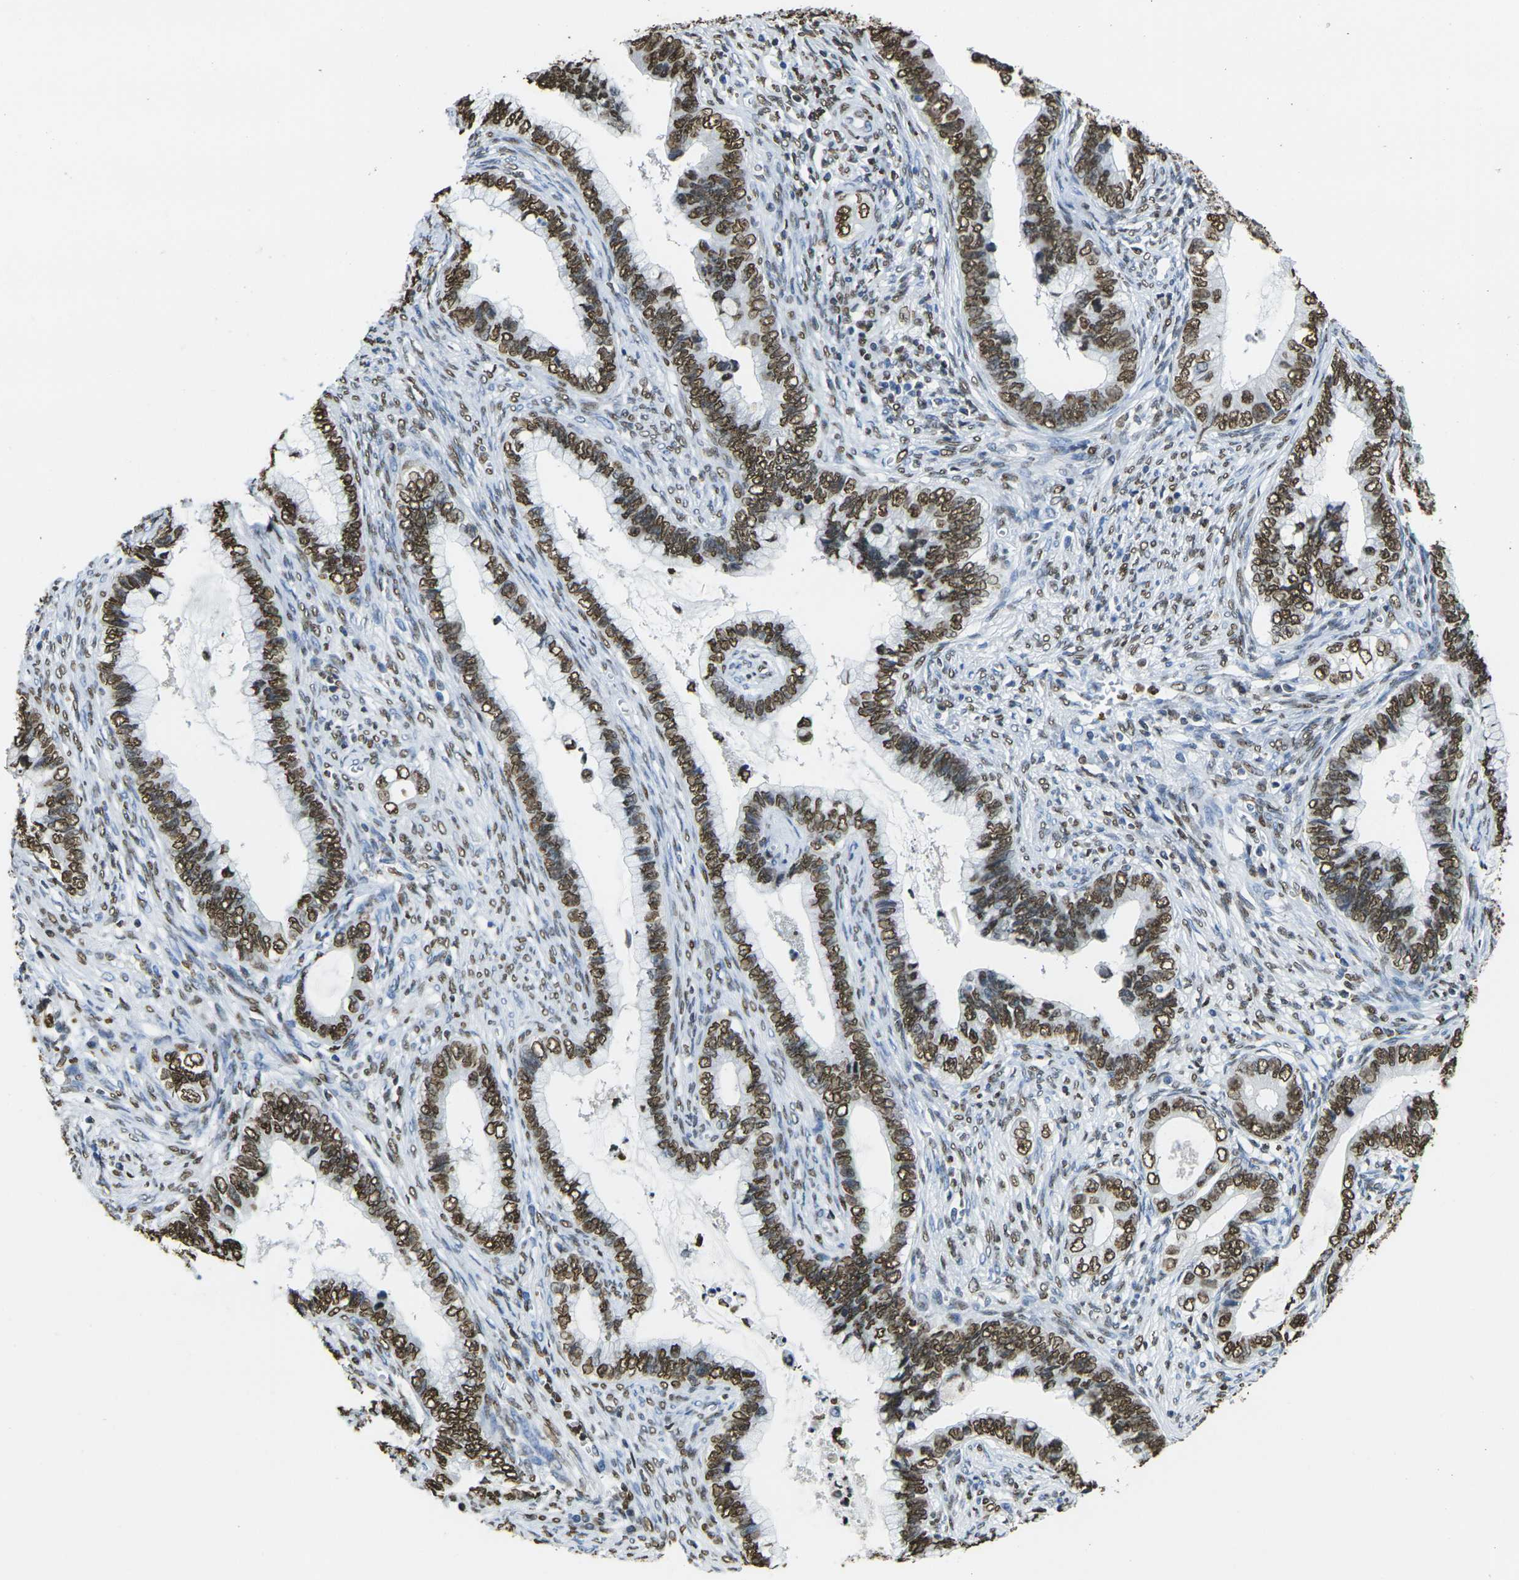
{"staining": {"intensity": "strong", "quantity": ">75%", "location": "nuclear"}, "tissue": "cervical cancer", "cell_type": "Tumor cells", "image_type": "cancer", "snomed": [{"axis": "morphology", "description": "Adenocarcinoma, NOS"}, {"axis": "topography", "description": "Cervix"}], "caption": "DAB immunohistochemical staining of human adenocarcinoma (cervical) demonstrates strong nuclear protein staining in about >75% of tumor cells.", "gene": "DRAXIN", "patient": {"sex": "female", "age": 44}}